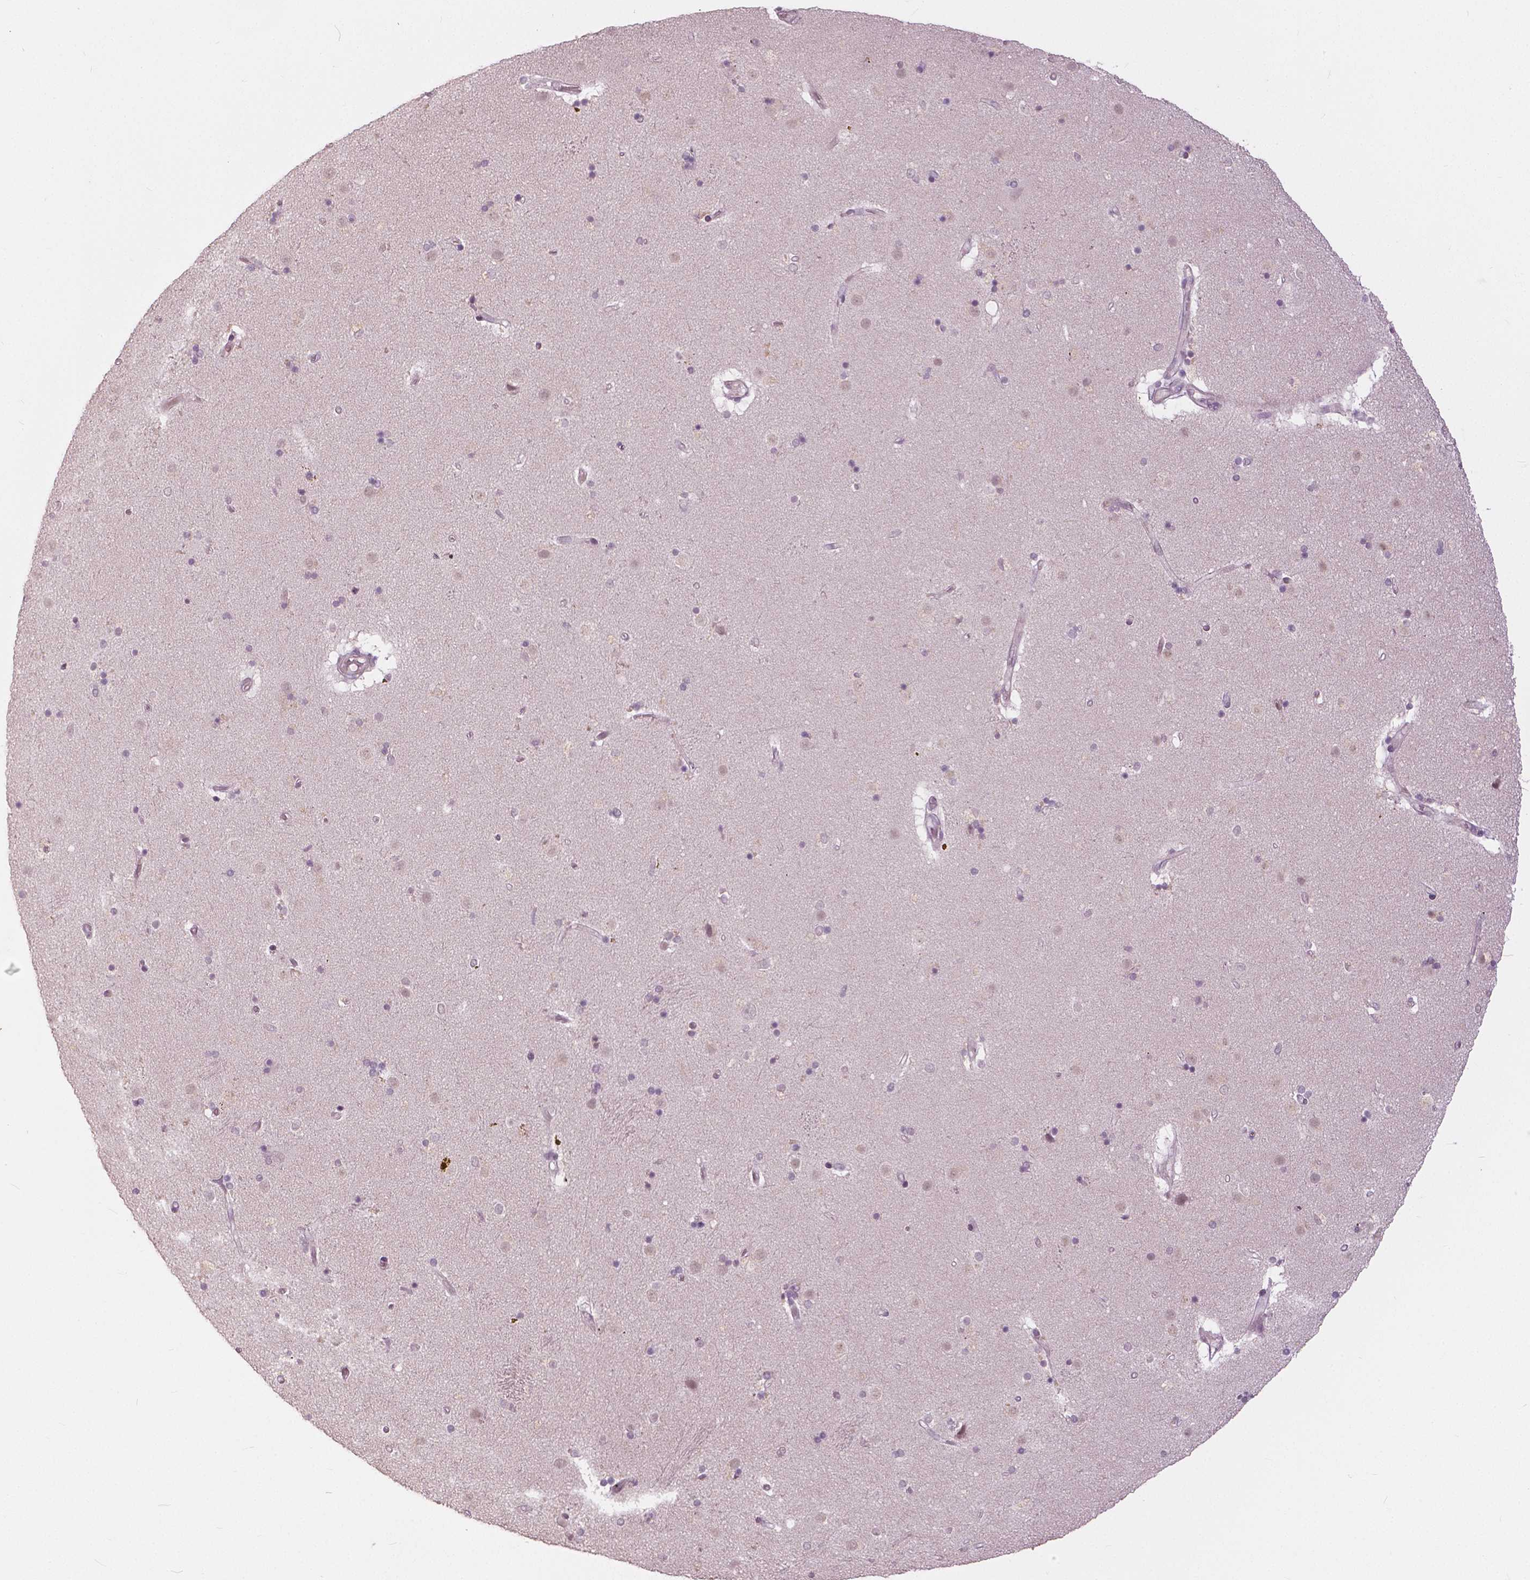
{"staining": {"intensity": "weak", "quantity": "<25%", "location": "nuclear"}, "tissue": "caudate", "cell_type": "Glial cells", "image_type": "normal", "snomed": [{"axis": "morphology", "description": "Normal tissue, NOS"}, {"axis": "topography", "description": "Lateral ventricle wall"}], "caption": "This is a photomicrograph of IHC staining of normal caudate, which shows no positivity in glial cells.", "gene": "NANOG", "patient": {"sex": "female", "age": 71}}